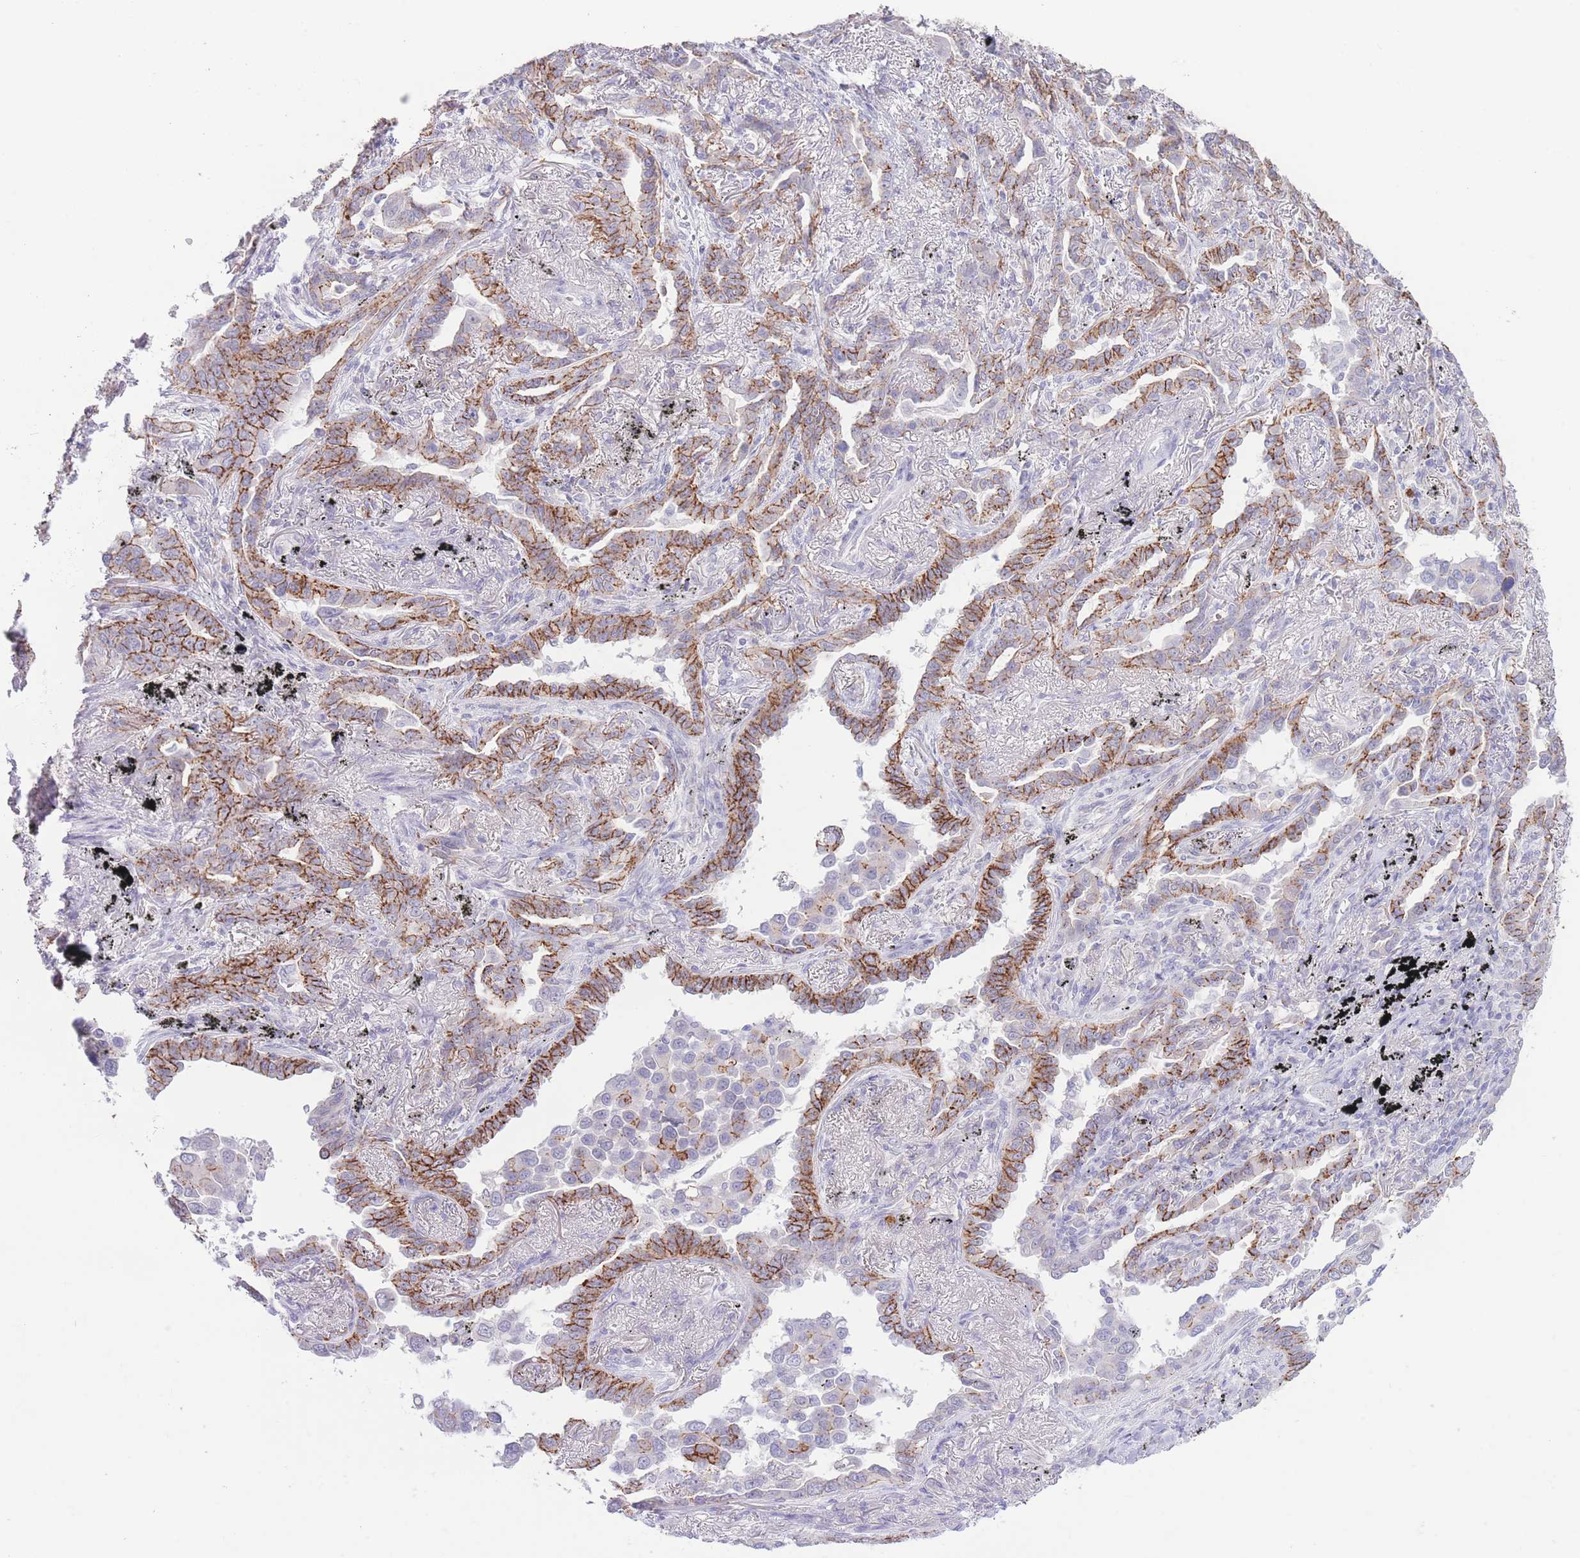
{"staining": {"intensity": "moderate", "quantity": "25%-75%", "location": "cytoplasmic/membranous"}, "tissue": "lung cancer", "cell_type": "Tumor cells", "image_type": "cancer", "snomed": [{"axis": "morphology", "description": "Adenocarcinoma, NOS"}, {"axis": "topography", "description": "Lung"}], "caption": "Lung cancer was stained to show a protein in brown. There is medium levels of moderate cytoplasmic/membranous positivity in about 25%-75% of tumor cells. The staining was performed using DAB (3,3'-diaminobenzidine), with brown indicating positive protein expression. Nuclei are stained blue with hematoxylin.", "gene": "LCLAT1", "patient": {"sex": "male", "age": 67}}